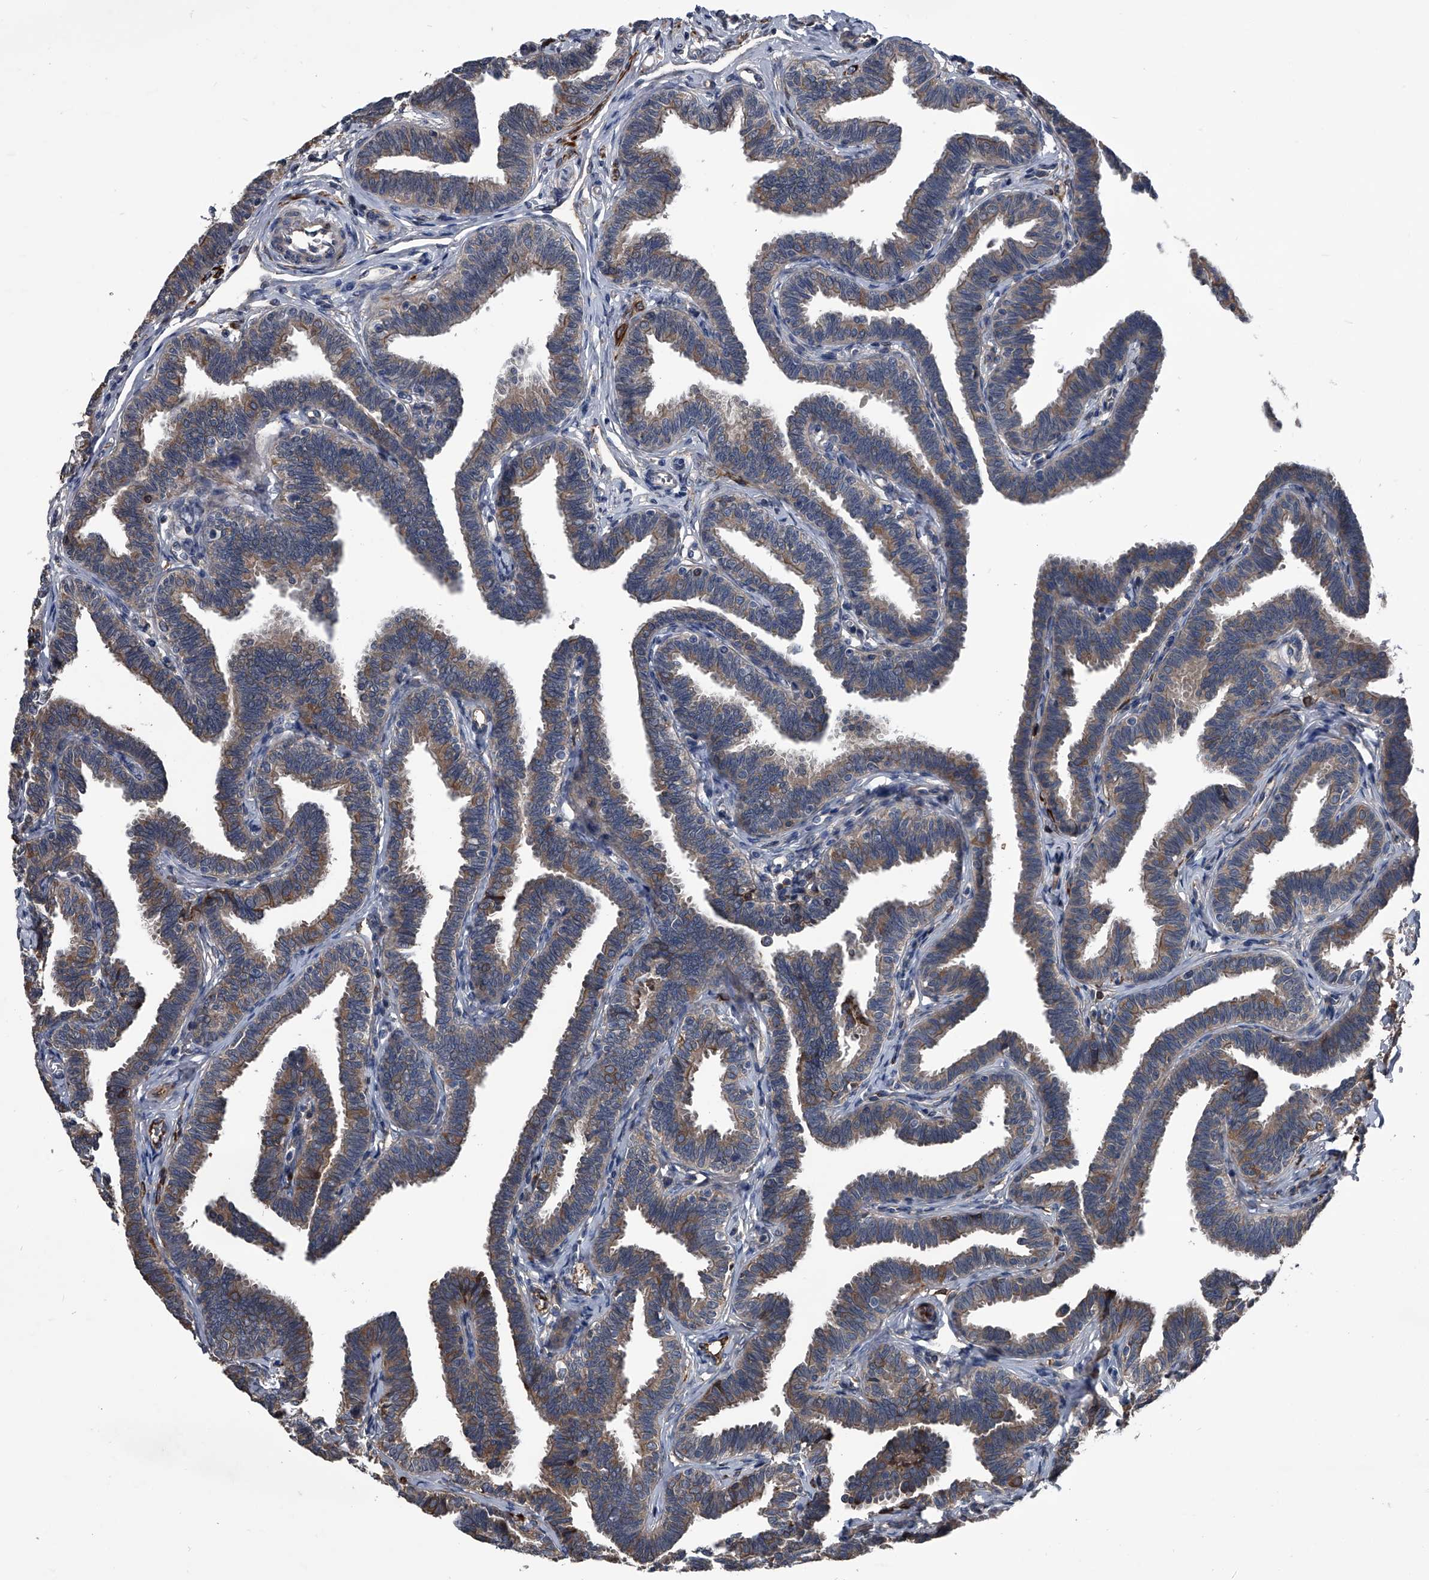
{"staining": {"intensity": "moderate", "quantity": "25%-75%", "location": "cytoplasmic/membranous"}, "tissue": "fallopian tube", "cell_type": "Glandular cells", "image_type": "normal", "snomed": [{"axis": "morphology", "description": "Normal tissue, NOS"}, {"axis": "topography", "description": "Fallopian tube"}, {"axis": "topography", "description": "Ovary"}], "caption": "The histopathology image displays staining of benign fallopian tube, revealing moderate cytoplasmic/membranous protein staining (brown color) within glandular cells. (DAB = brown stain, brightfield microscopy at high magnification).", "gene": "KIF13A", "patient": {"sex": "female", "age": 23}}